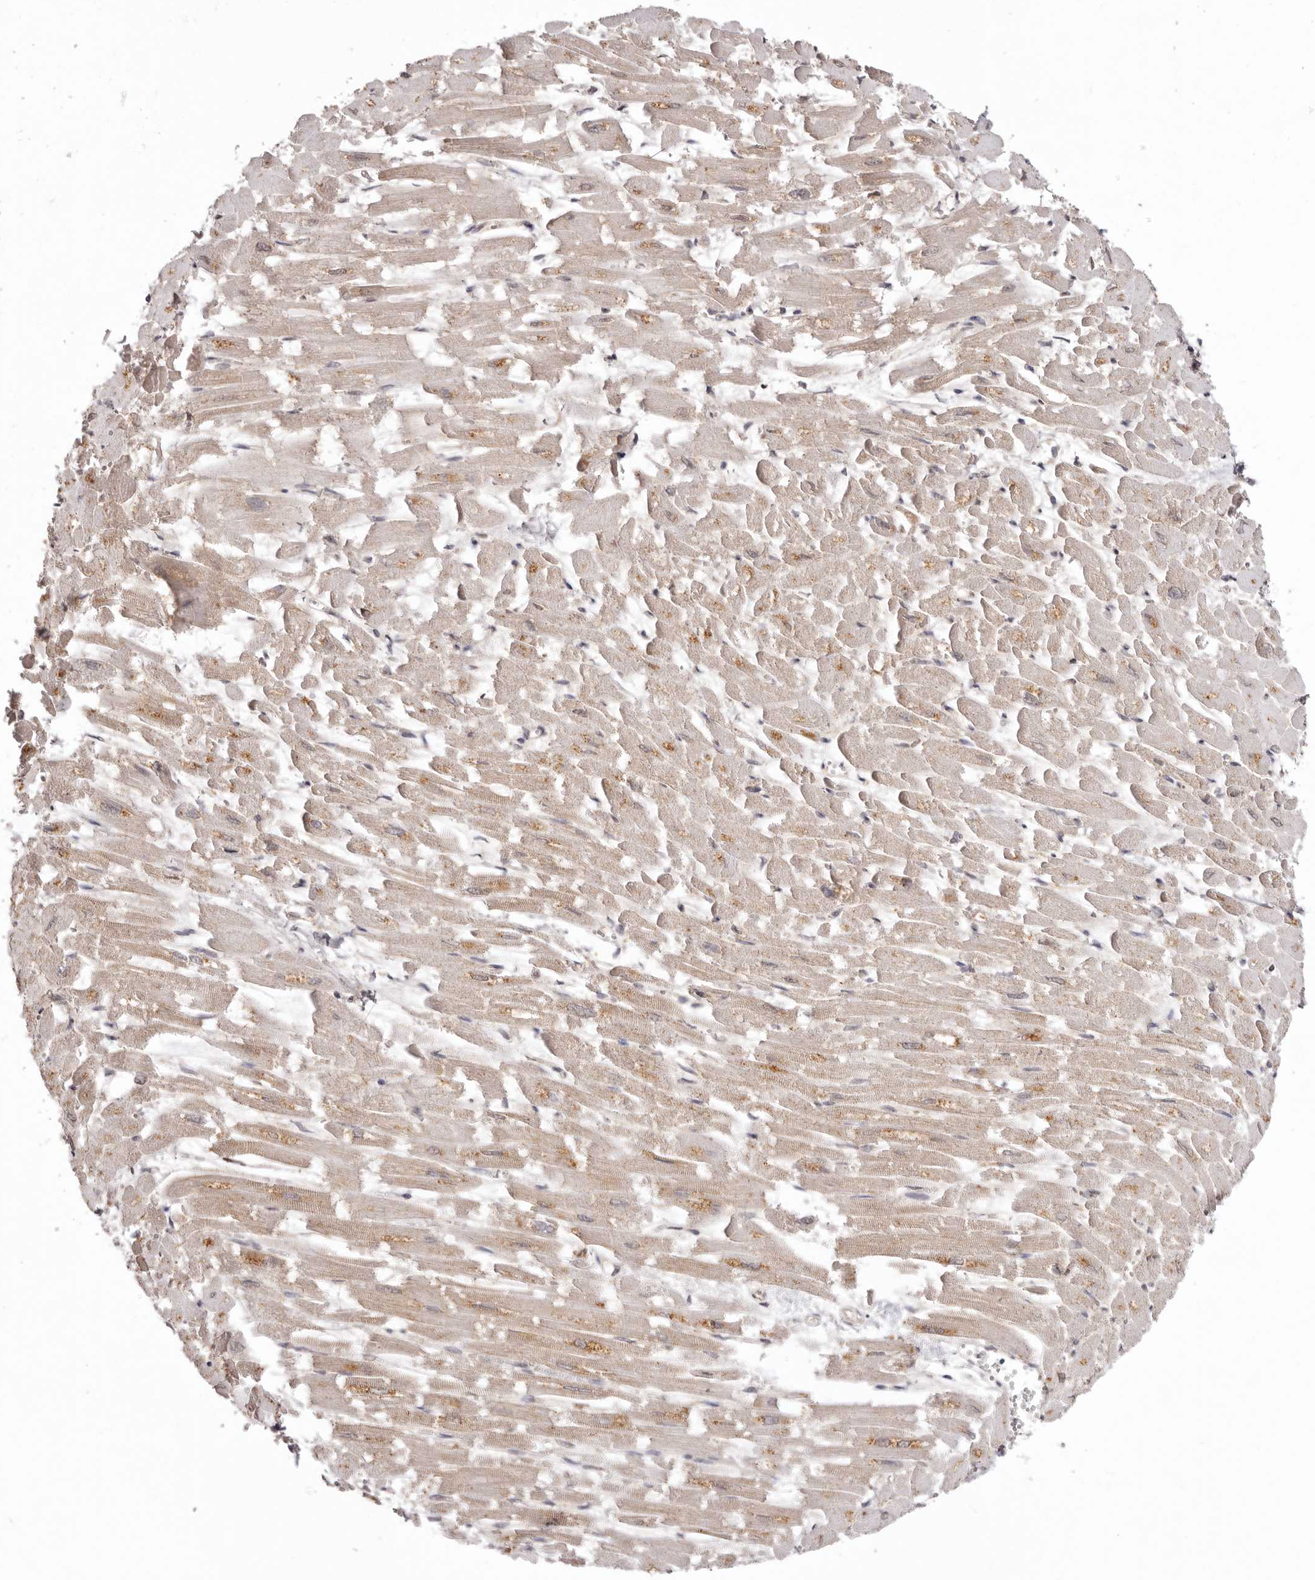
{"staining": {"intensity": "moderate", "quantity": "25%-75%", "location": "cytoplasmic/membranous,nuclear"}, "tissue": "heart muscle", "cell_type": "Cardiomyocytes", "image_type": "normal", "snomed": [{"axis": "morphology", "description": "Normal tissue, NOS"}, {"axis": "topography", "description": "Heart"}], "caption": "Brown immunohistochemical staining in unremarkable heart muscle reveals moderate cytoplasmic/membranous,nuclear positivity in approximately 25%-75% of cardiomyocytes. The staining is performed using DAB (3,3'-diaminobenzidine) brown chromogen to label protein expression. The nuclei are counter-stained blue using hematoxylin.", "gene": "NOTCH1", "patient": {"sex": "male", "age": 54}}